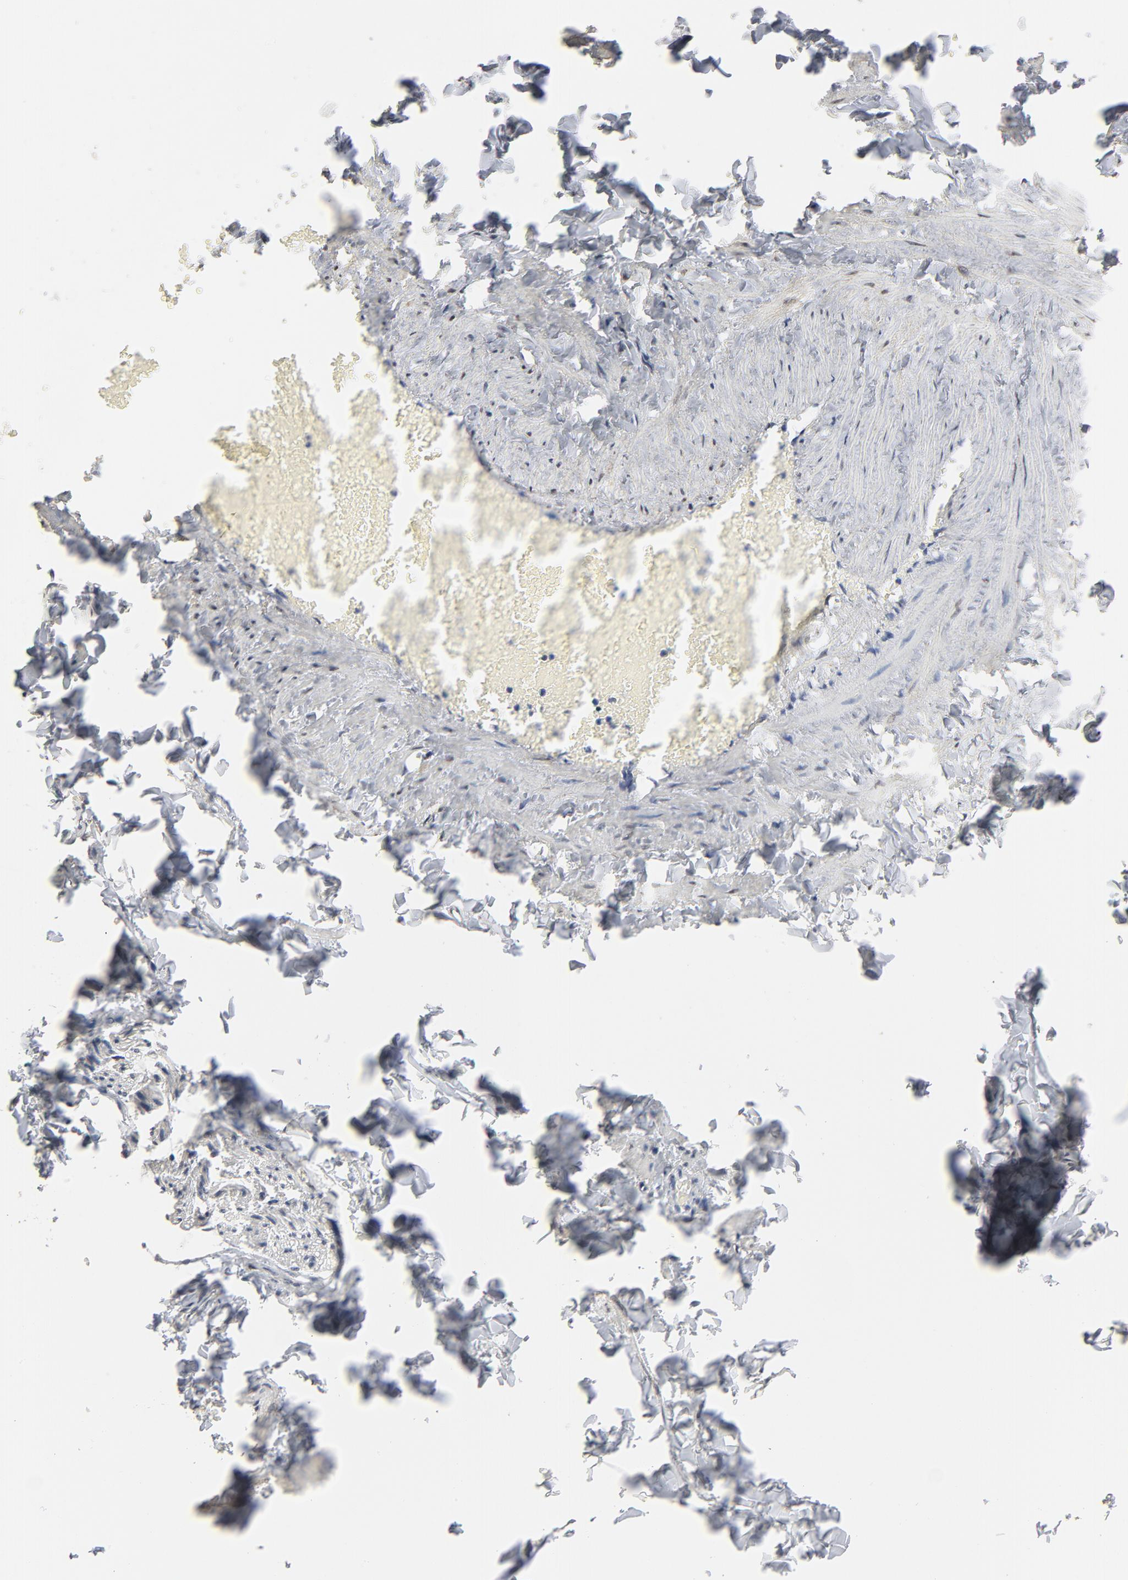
{"staining": {"intensity": "moderate", "quantity": ">75%", "location": "cytoplasmic/membranous,nuclear"}, "tissue": "adipose tissue", "cell_type": "Adipocytes", "image_type": "normal", "snomed": [{"axis": "morphology", "description": "Normal tissue, NOS"}, {"axis": "topography", "description": "Vascular tissue"}], "caption": "A high-resolution photomicrograph shows IHC staining of normal adipose tissue, which shows moderate cytoplasmic/membranous,nuclear expression in about >75% of adipocytes.", "gene": "TP53RK", "patient": {"sex": "male", "age": 41}}